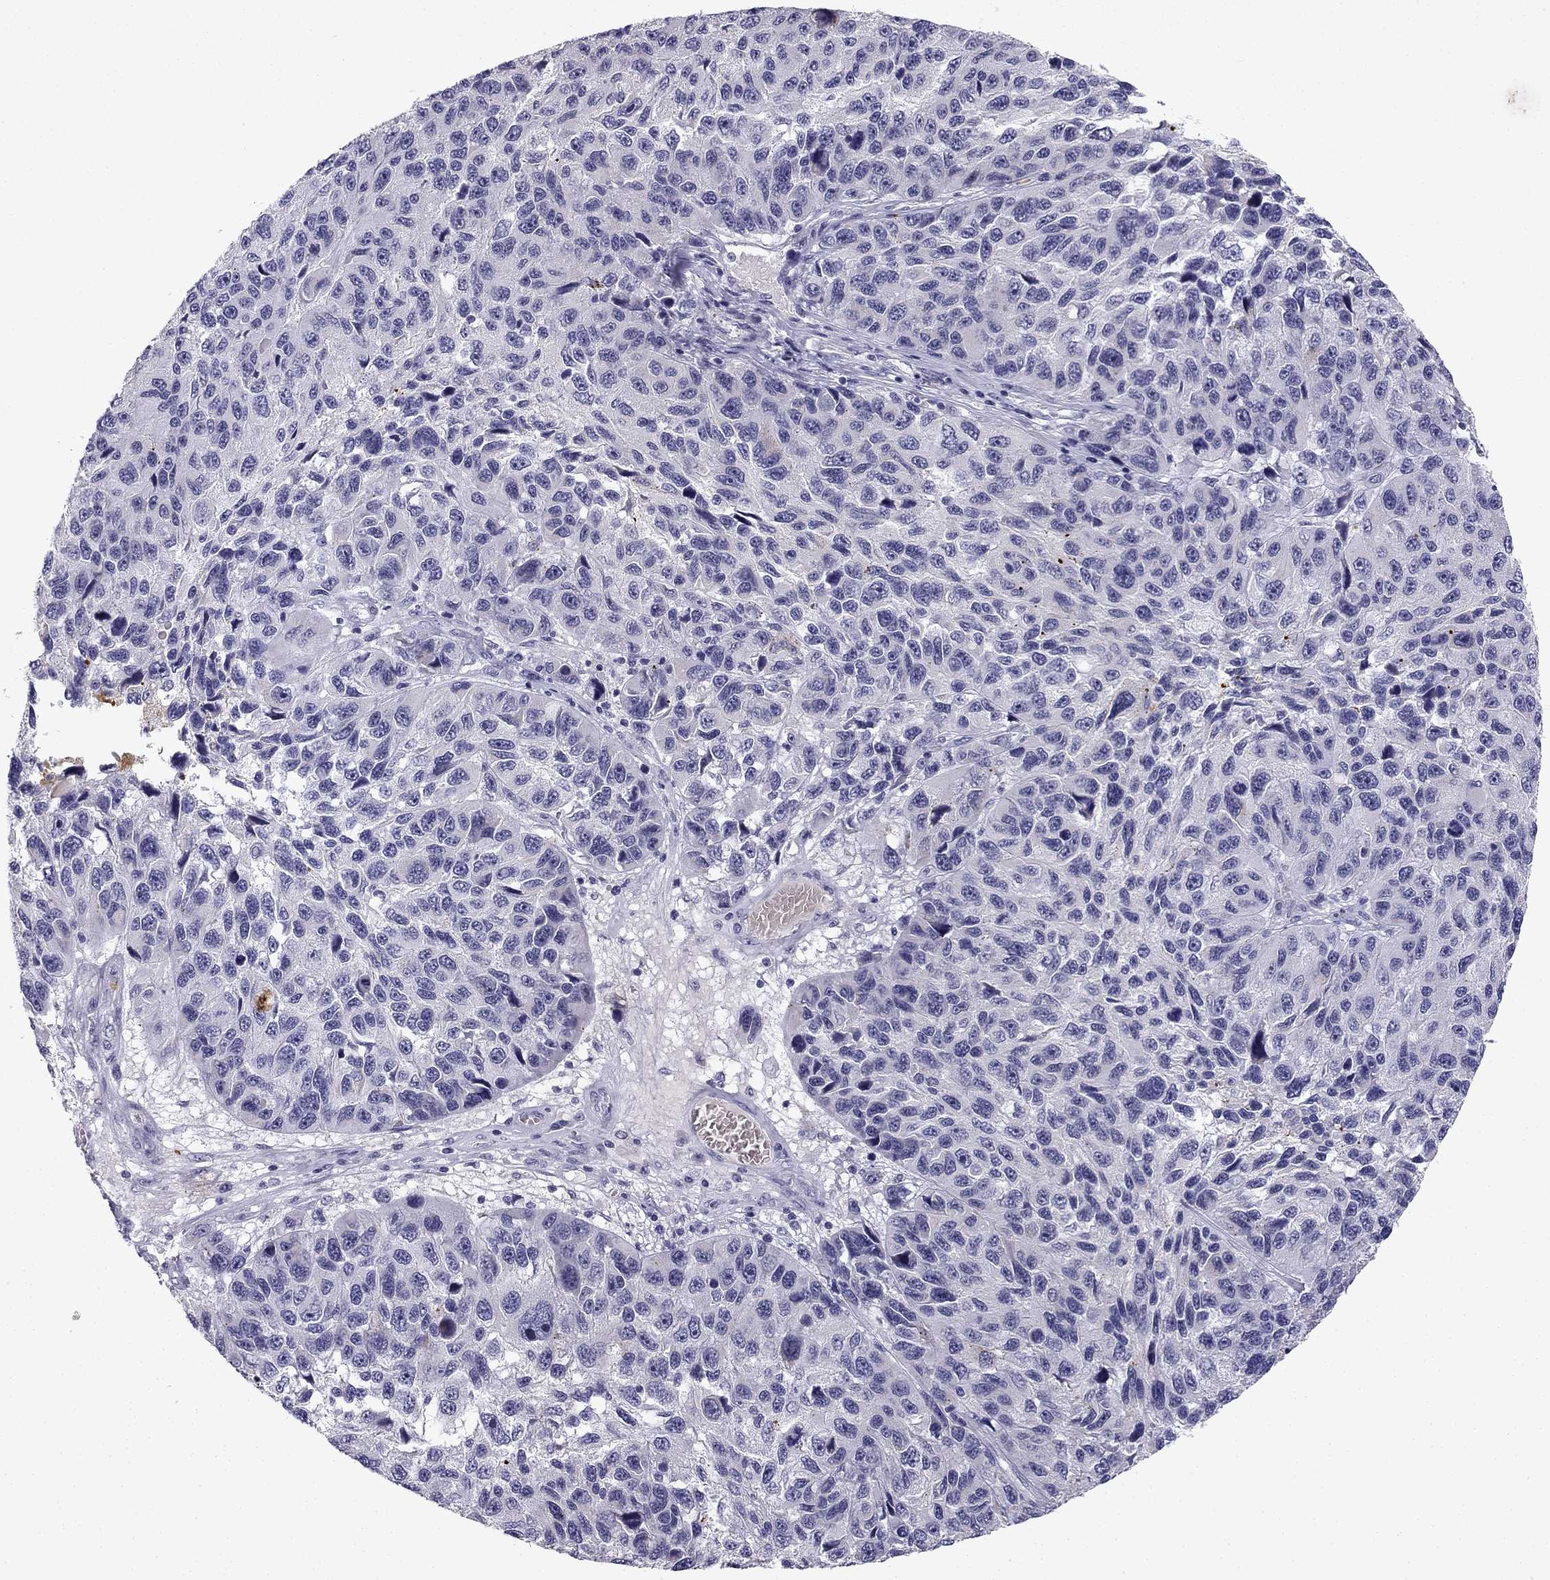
{"staining": {"intensity": "negative", "quantity": "none", "location": "none"}, "tissue": "melanoma", "cell_type": "Tumor cells", "image_type": "cancer", "snomed": [{"axis": "morphology", "description": "Malignant melanoma, NOS"}, {"axis": "topography", "description": "Skin"}], "caption": "Micrograph shows no protein expression in tumor cells of malignant melanoma tissue. Nuclei are stained in blue.", "gene": "SLC6A4", "patient": {"sex": "male", "age": 53}}